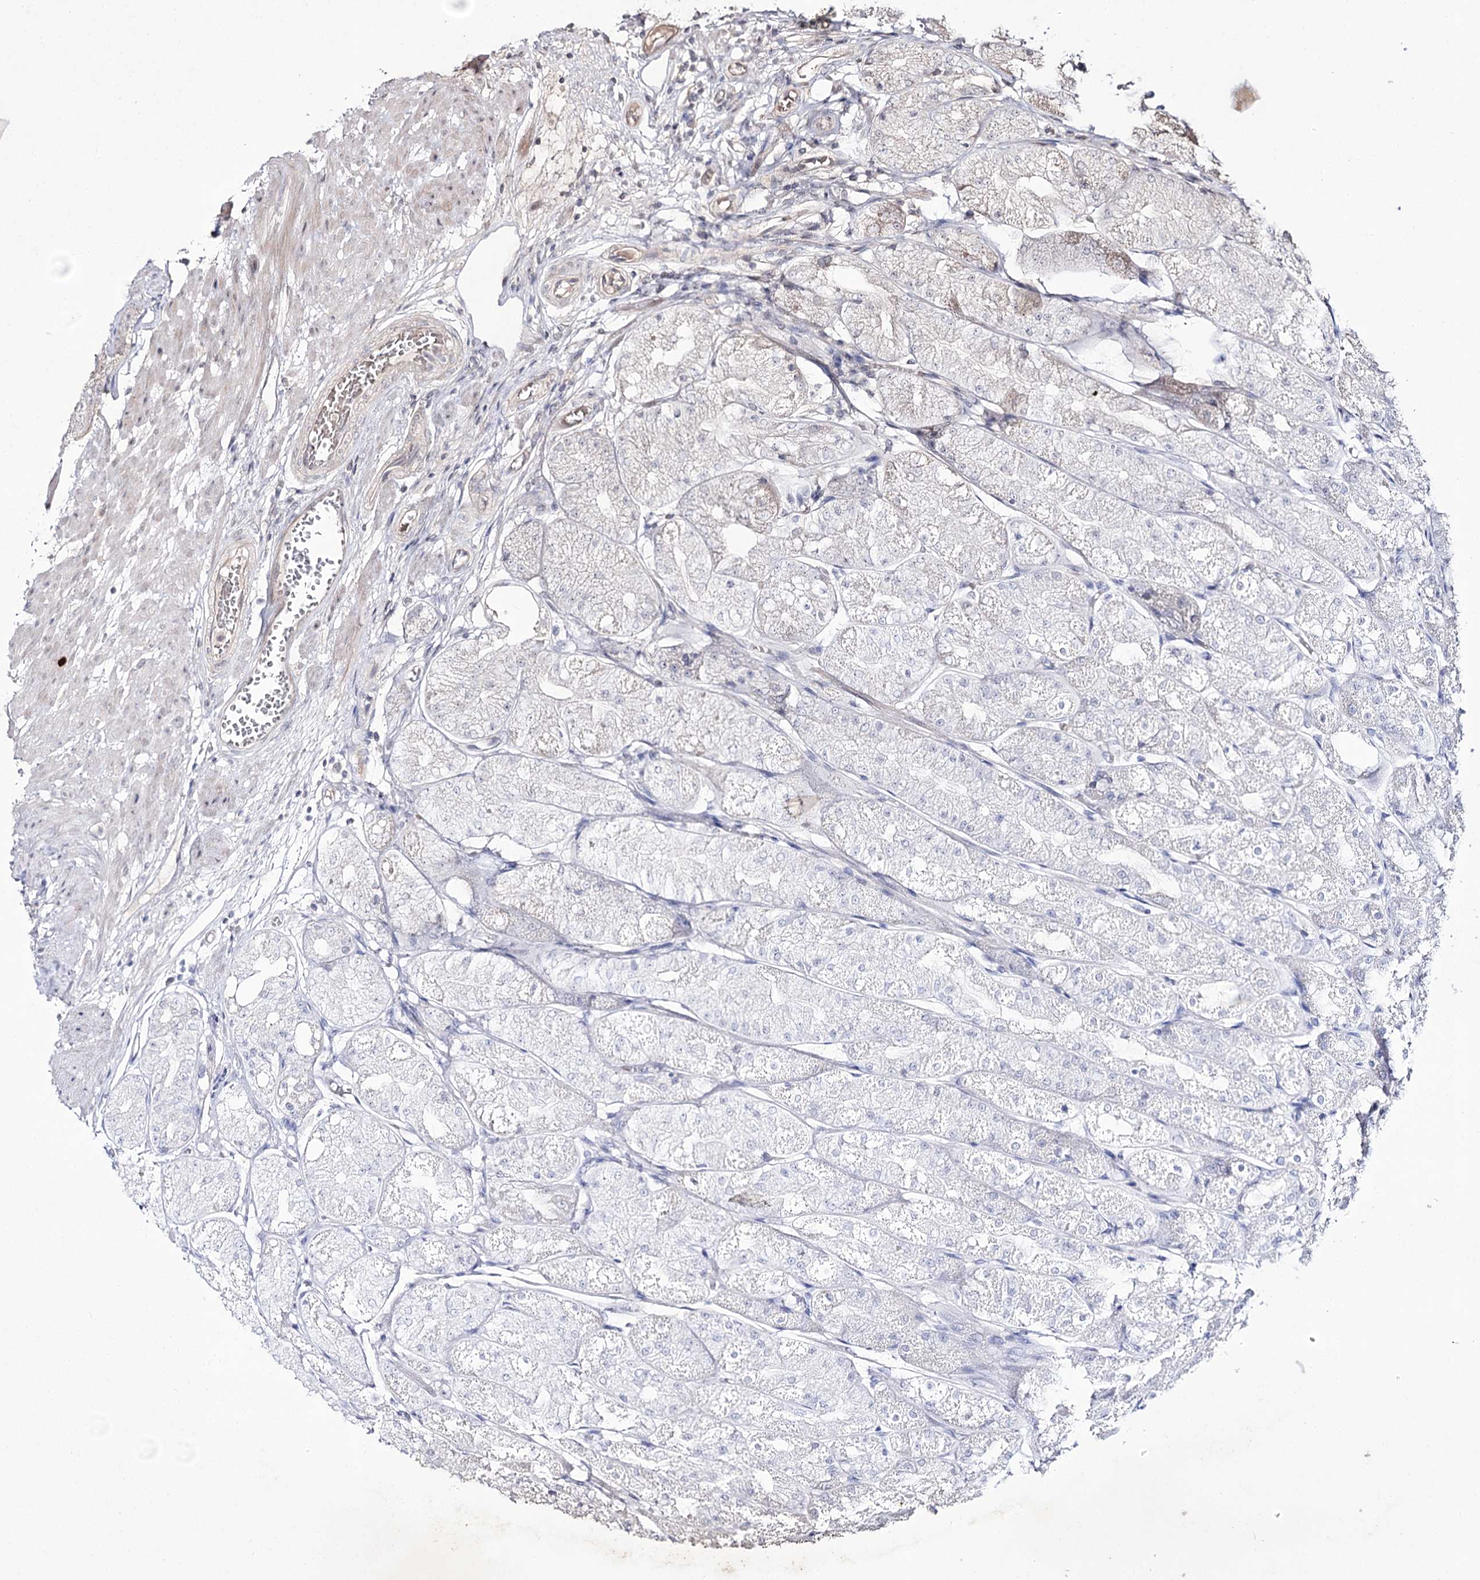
{"staining": {"intensity": "negative", "quantity": "none", "location": "none"}, "tissue": "stomach", "cell_type": "Glandular cells", "image_type": "normal", "snomed": [{"axis": "morphology", "description": "Normal tissue, NOS"}, {"axis": "topography", "description": "Stomach, upper"}], "caption": "This is an IHC photomicrograph of normal stomach. There is no staining in glandular cells.", "gene": "RRP9", "patient": {"sex": "male", "age": 72}}